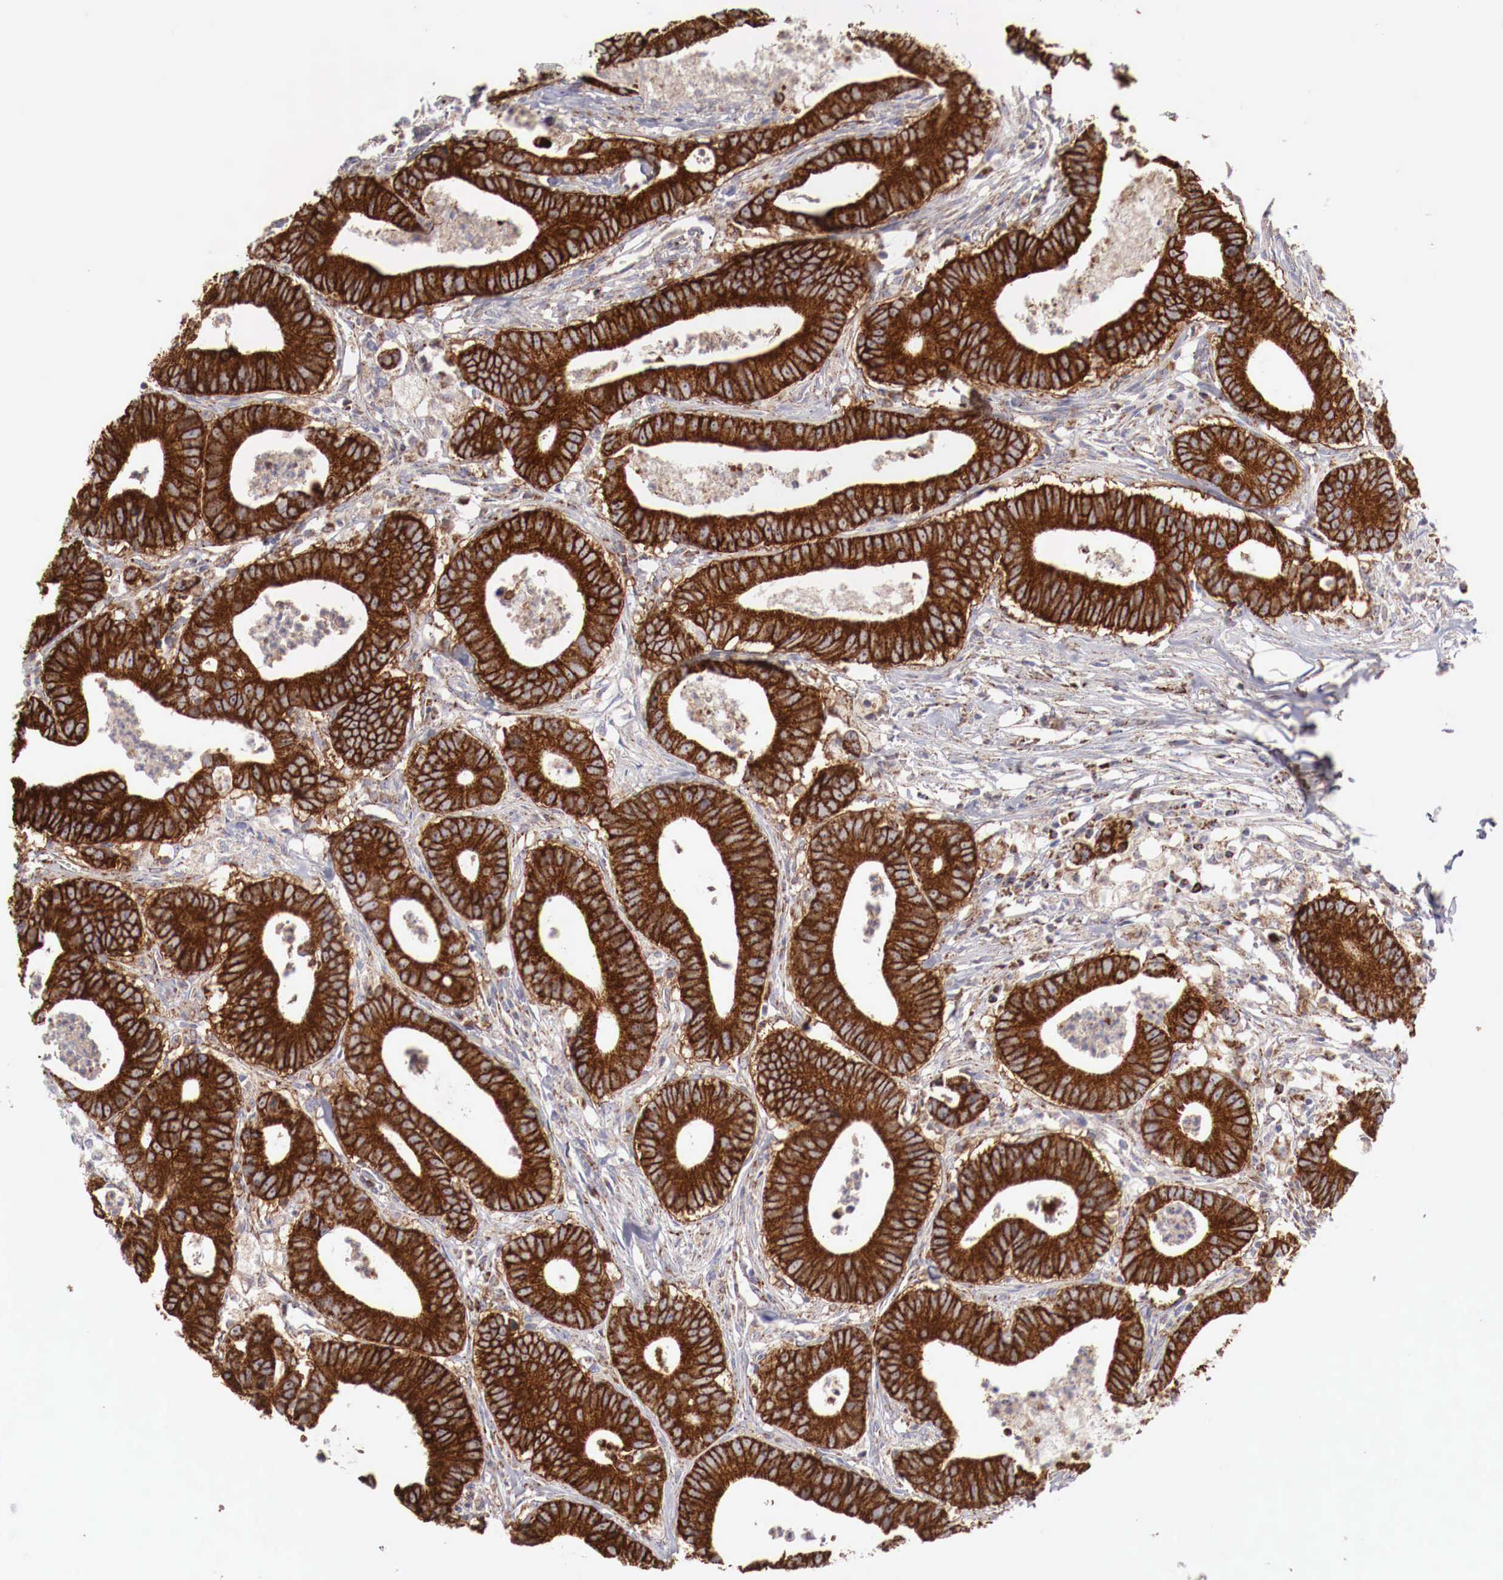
{"staining": {"intensity": "strong", "quantity": ">75%", "location": "cytoplasmic/membranous"}, "tissue": "colorectal cancer", "cell_type": "Tumor cells", "image_type": "cancer", "snomed": [{"axis": "morphology", "description": "Adenocarcinoma, NOS"}, {"axis": "topography", "description": "Colon"}], "caption": "Tumor cells reveal high levels of strong cytoplasmic/membranous staining in approximately >75% of cells in human adenocarcinoma (colorectal).", "gene": "XPNPEP3", "patient": {"sex": "male", "age": 55}}